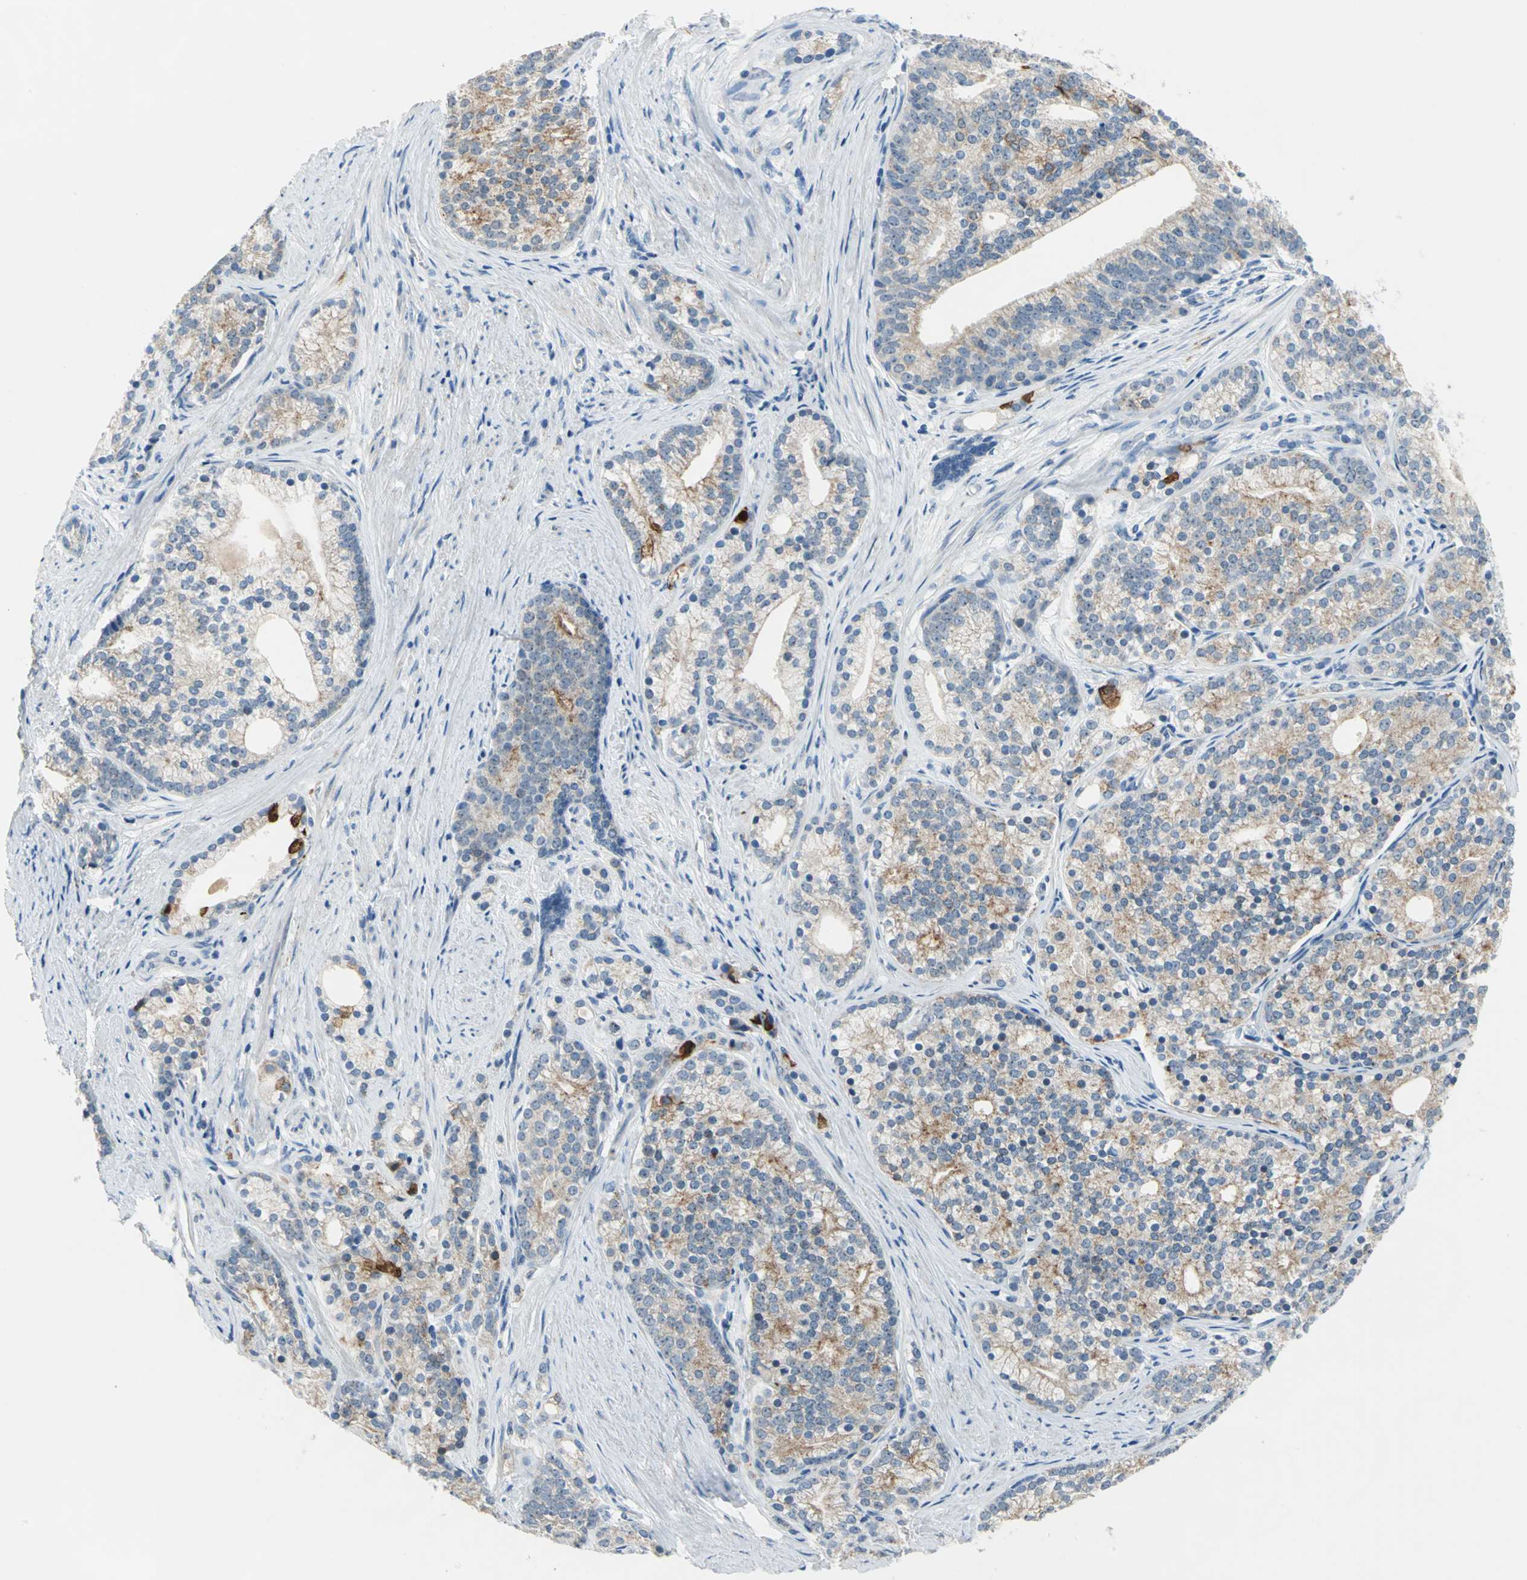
{"staining": {"intensity": "weak", "quantity": ">75%", "location": "cytoplasmic/membranous"}, "tissue": "prostate cancer", "cell_type": "Tumor cells", "image_type": "cancer", "snomed": [{"axis": "morphology", "description": "Adenocarcinoma, Low grade"}, {"axis": "topography", "description": "Prostate"}], "caption": "Prostate cancer (adenocarcinoma (low-grade)) stained for a protein (brown) shows weak cytoplasmic/membranous positive staining in about >75% of tumor cells.", "gene": "MUC4", "patient": {"sex": "male", "age": 71}}